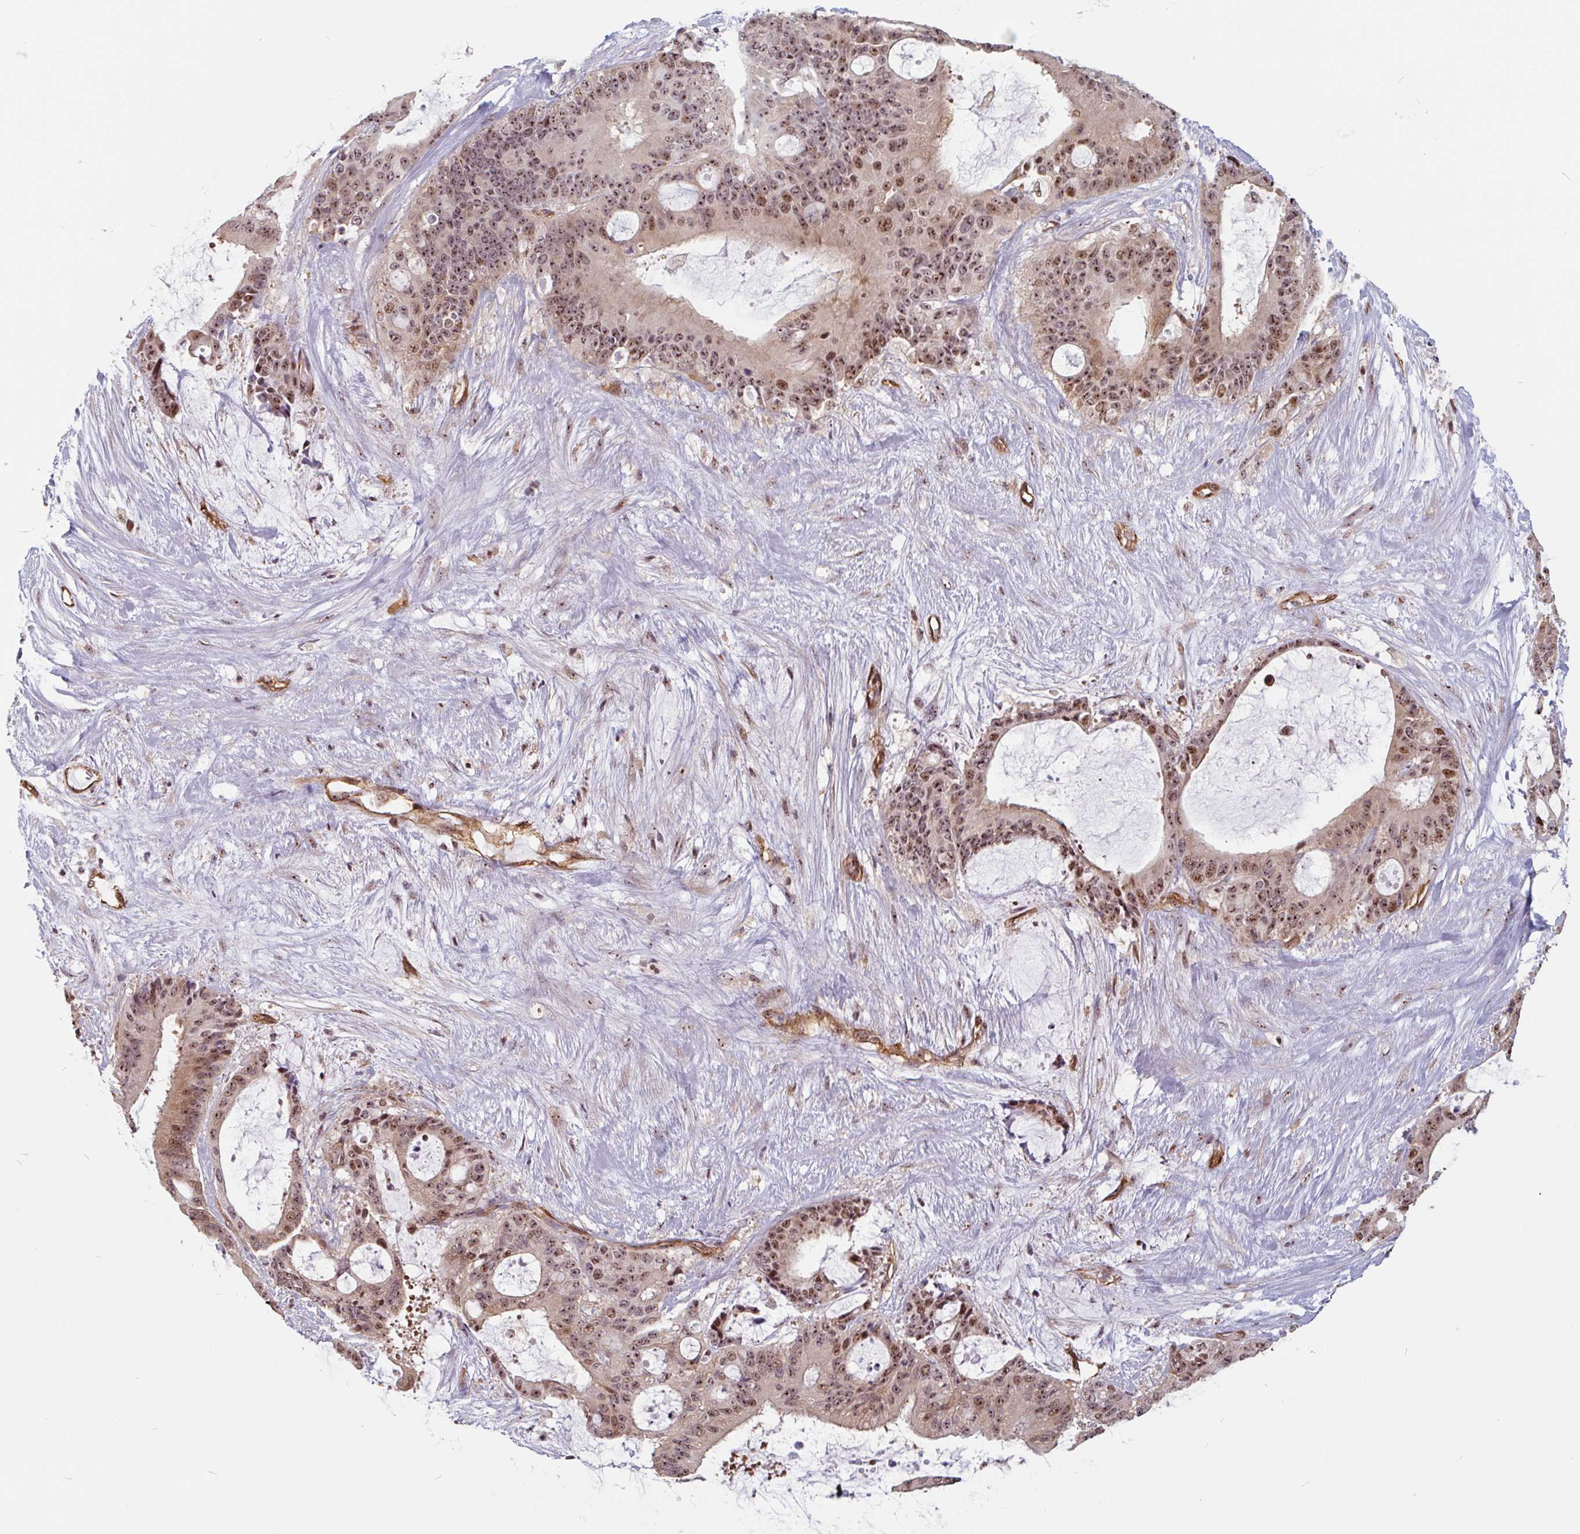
{"staining": {"intensity": "moderate", "quantity": ">75%", "location": "cytoplasmic/membranous,nuclear"}, "tissue": "liver cancer", "cell_type": "Tumor cells", "image_type": "cancer", "snomed": [{"axis": "morphology", "description": "Normal tissue, NOS"}, {"axis": "morphology", "description": "Cholangiocarcinoma"}, {"axis": "topography", "description": "Liver"}, {"axis": "topography", "description": "Peripheral nerve tissue"}], "caption": "Tumor cells reveal medium levels of moderate cytoplasmic/membranous and nuclear expression in approximately >75% of cells in cholangiocarcinoma (liver). (DAB (3,3'-diaminobenzidine) IHC, brown staining for protein, blue staining for nuclei).", "gene": "ZNF689", "patient": {"sex": "female", "age": 73}}